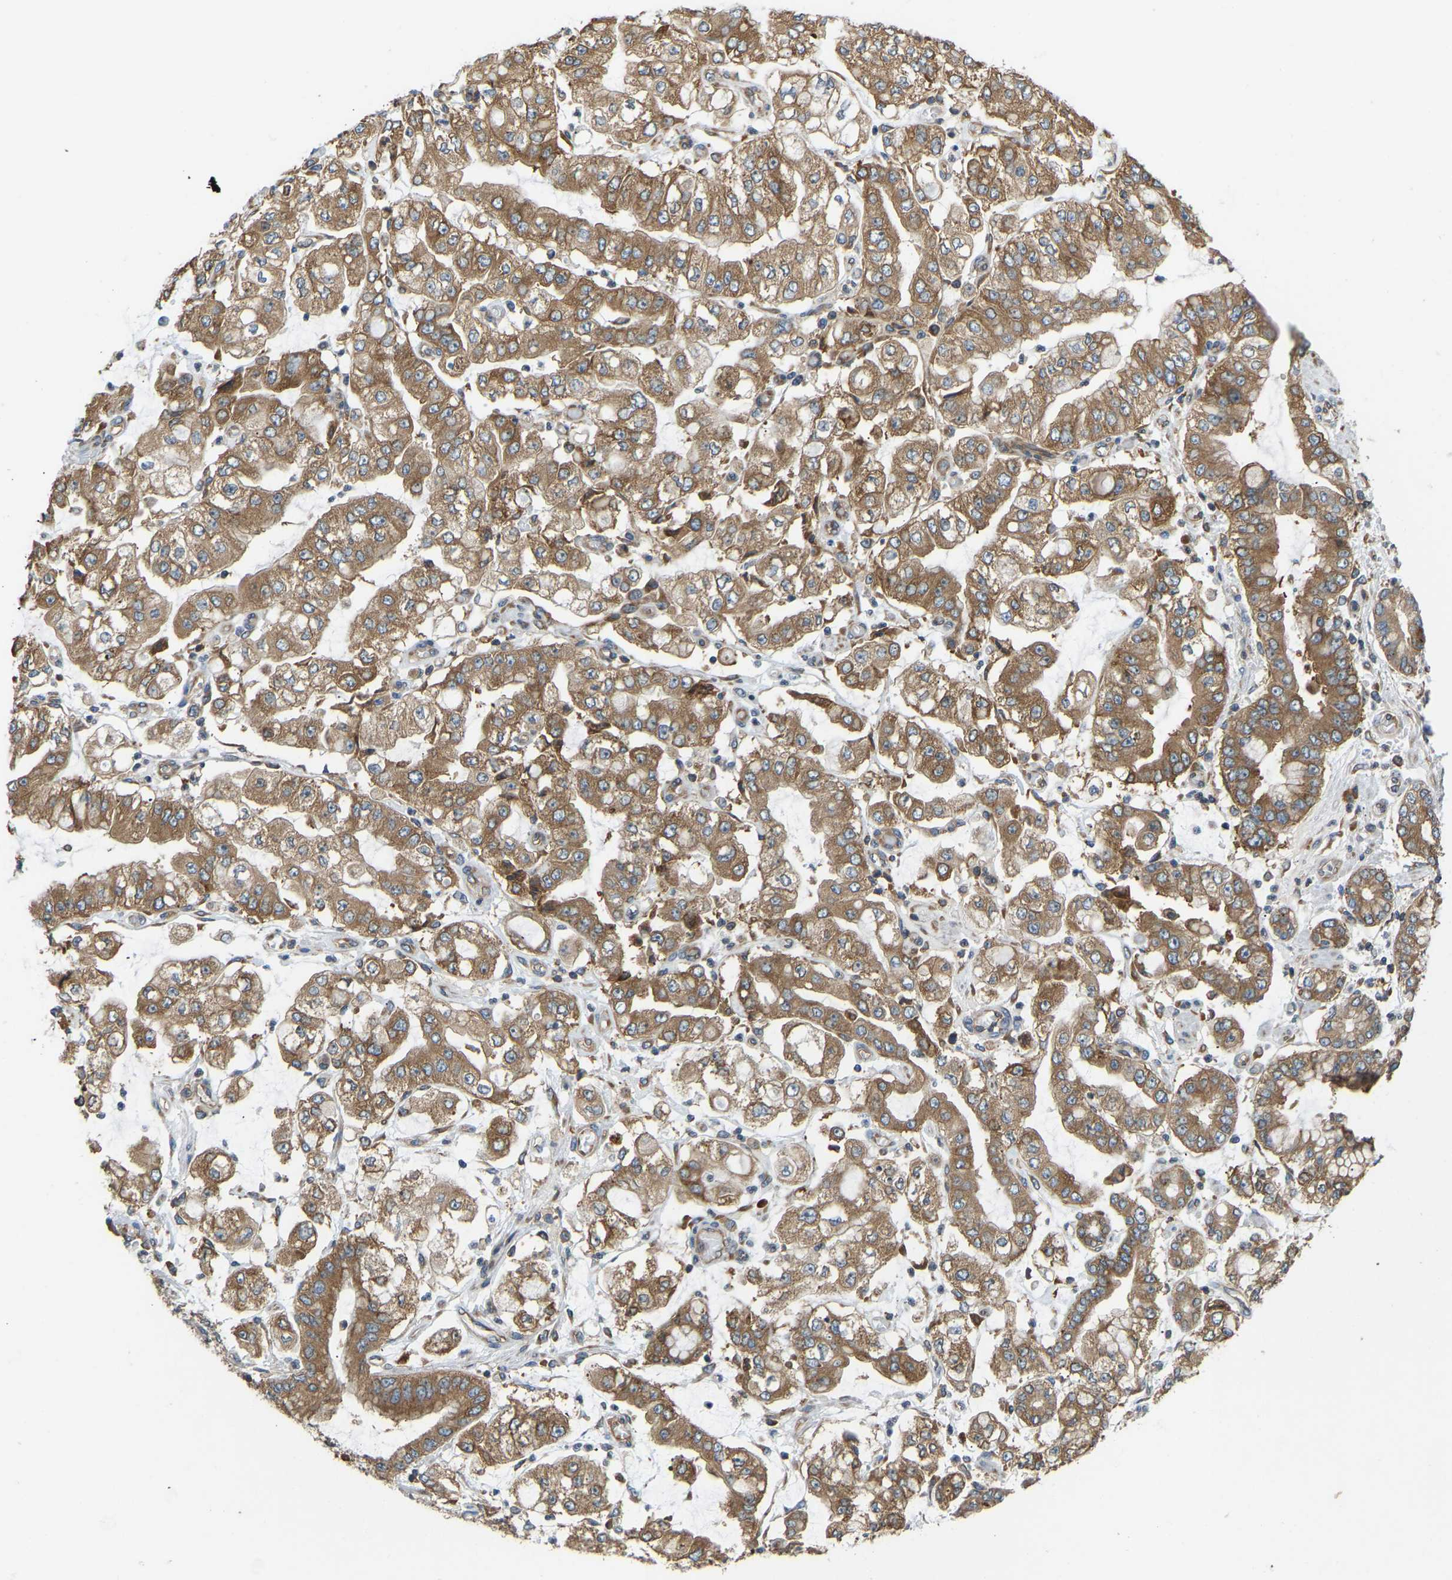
{"staining": {"intensity": "moderate", "quantity": ">75%", "location": "cytoplasmic/membranous"}, "tissue": "stomach cancer", "cell_type": "Tumor cells", "image_type": "cancer", "snomed": [{"axis": "morphology", "description": "Adenocarcinoma, NOS"}, {"axis": "topography", "description": "Stomach"}], "caption": "Moderate cytoplasmic/membranous expression is seen in about >75% of tumor cells in stomach cancer (adenocarcinoma).", "gene": "RPS6KB2", "patient": {"sex": "male", "age": 76}}